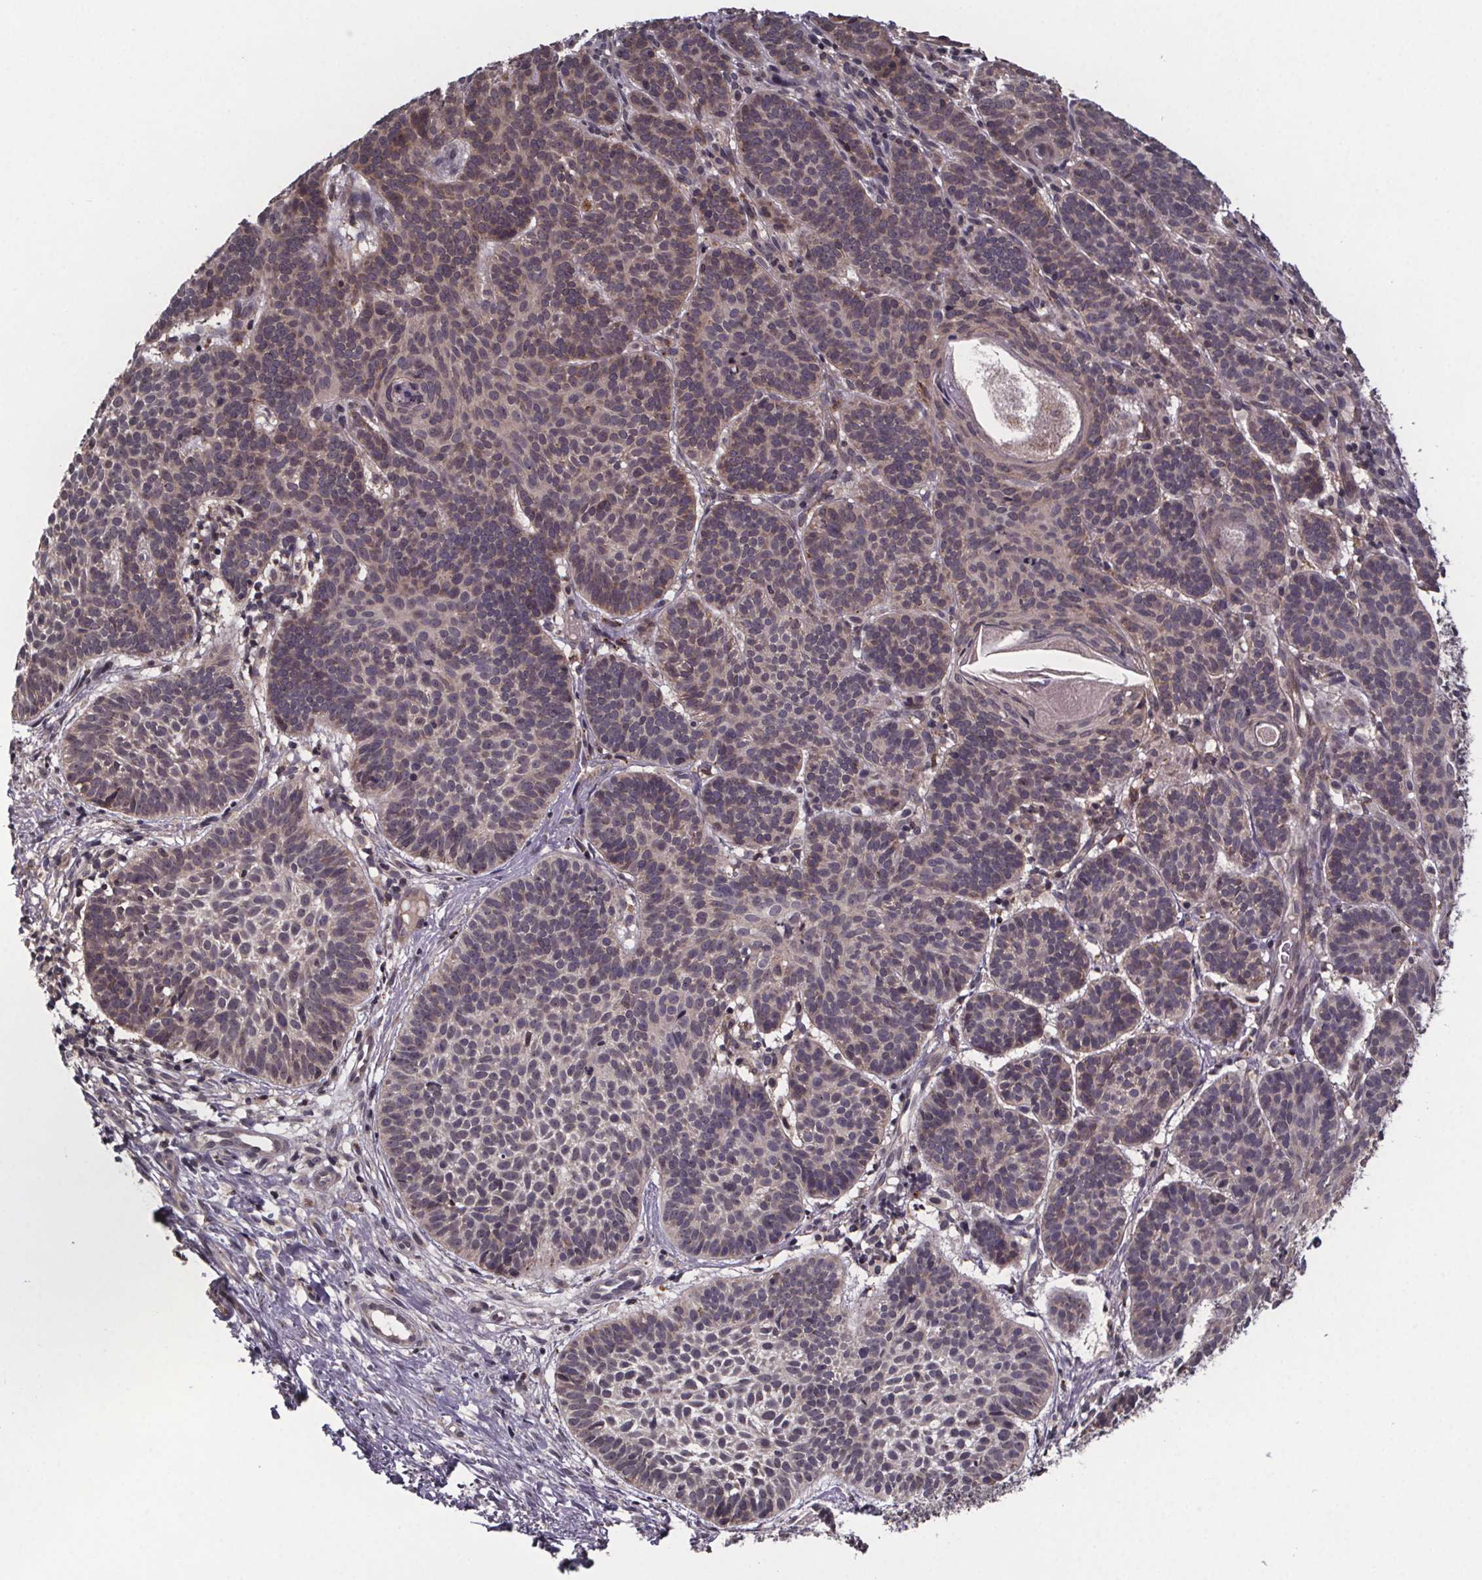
{"staining": {"intensity": "weak", "quantity": "25%-75%", "location": "cytoplasmic/membranous"}, "tissue": "skin cancer", "cell_type": "Tumor cells", "image_type": "cancer", "snomed": [{"axis": "morphology", "description": "Basal cell carcinoma"}, {"axis": "topography", "description": "Skin"}], "caption": "Protein expression analysis of human skin basal cell carcinoma reveals weak cytoplasmic/membranous positivity in about 25%-75% of tumor cells.", "gene": "SAT1", "patient": {"sex": "male", "age": 72}}